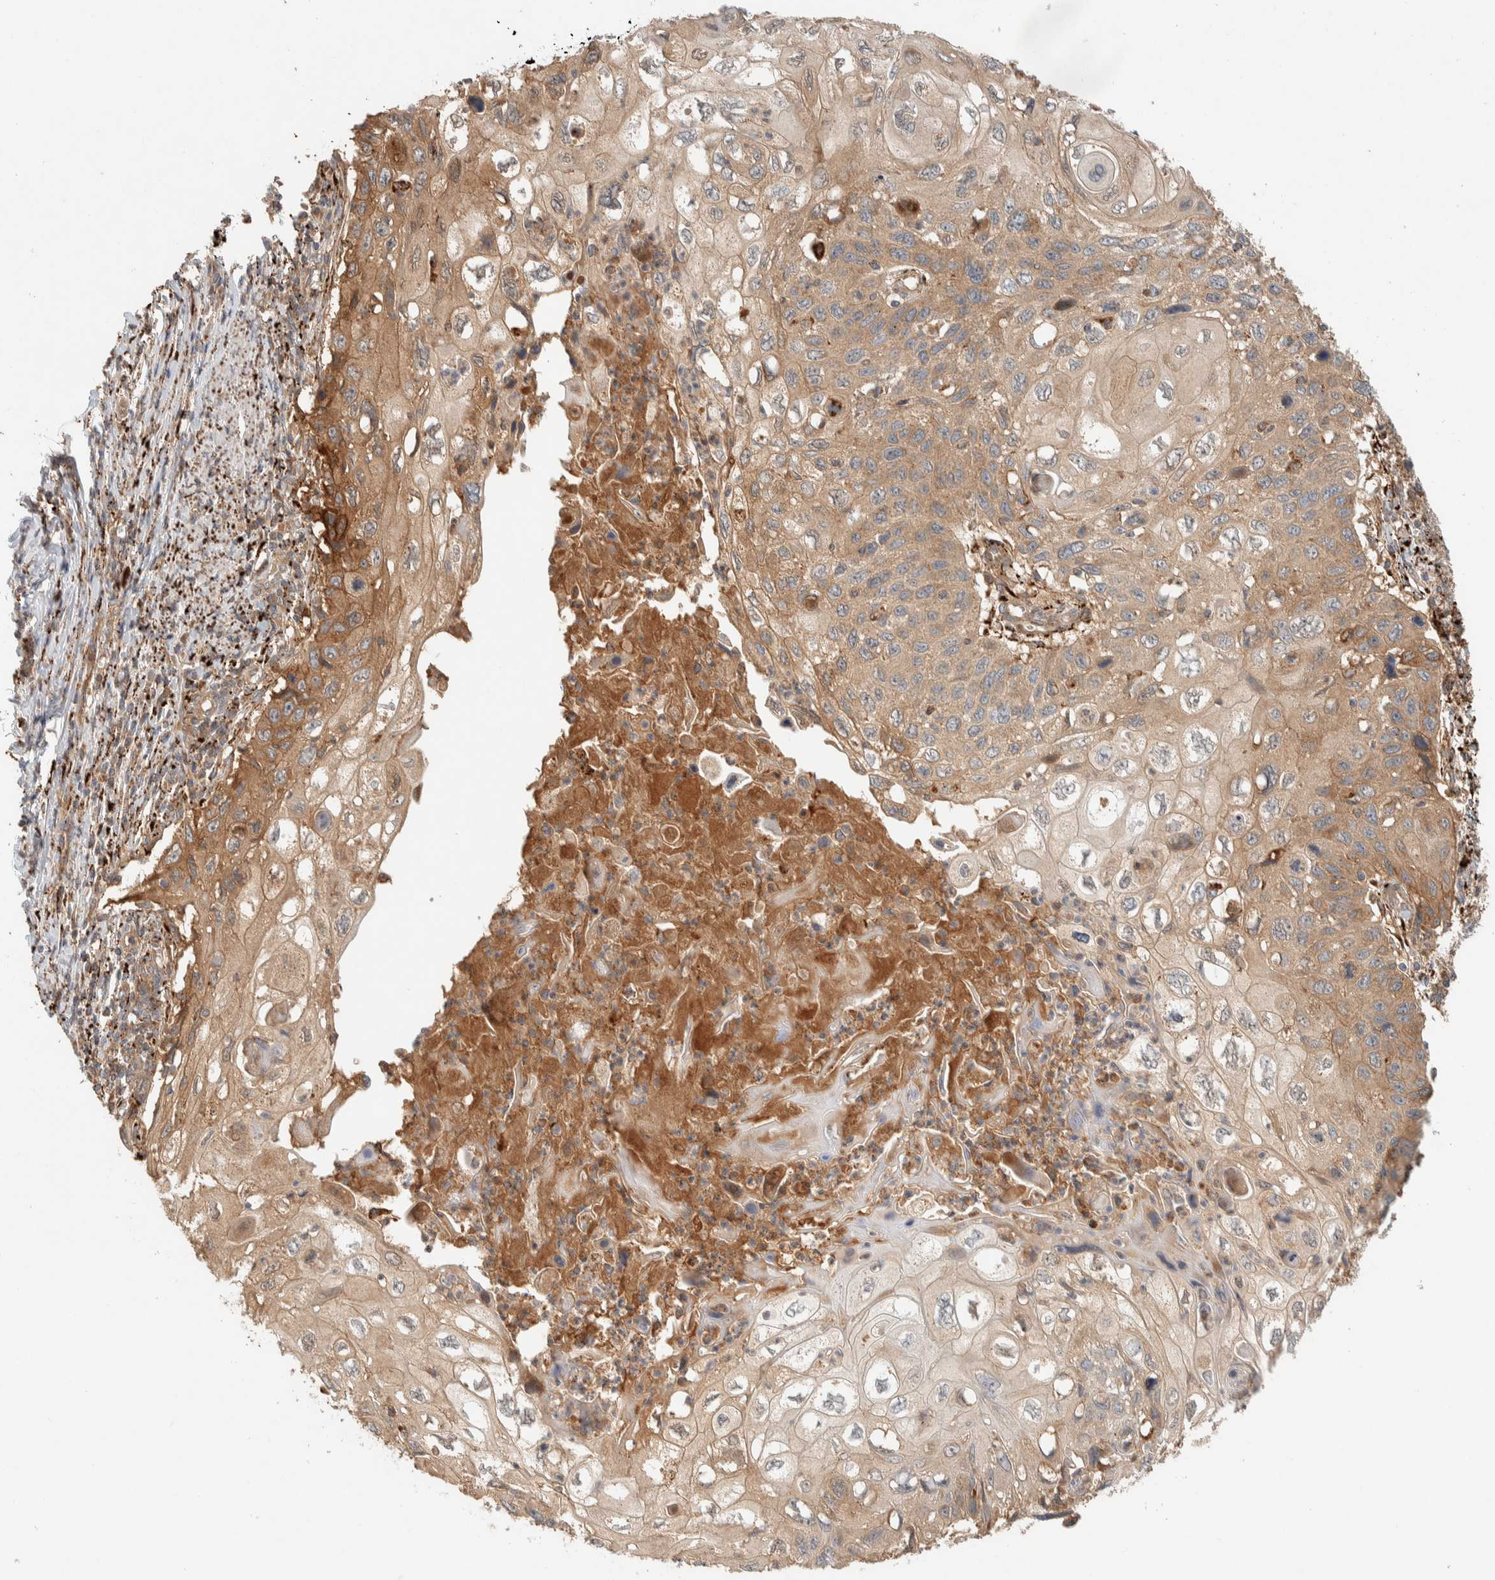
{"staining": {"intensity": "moderate", "quantity": ">75%", "location": "cytoplasmic/membranous"}, "tissue": "cervical cancer", "cell_type": "Tumor cells", "image_type": "cancer", "snomed": [{"axis": "morphology", "description": "Squamous cell carcinoma, NOS"}, {"axis": "topography", "description": "Cervix"}], "caption": "Human cervical cancer stained with a protein marker reveals moderate staining in tumor cells.", "gene": "FAM167A", "patient": {"sex": "female", "age": 70}}